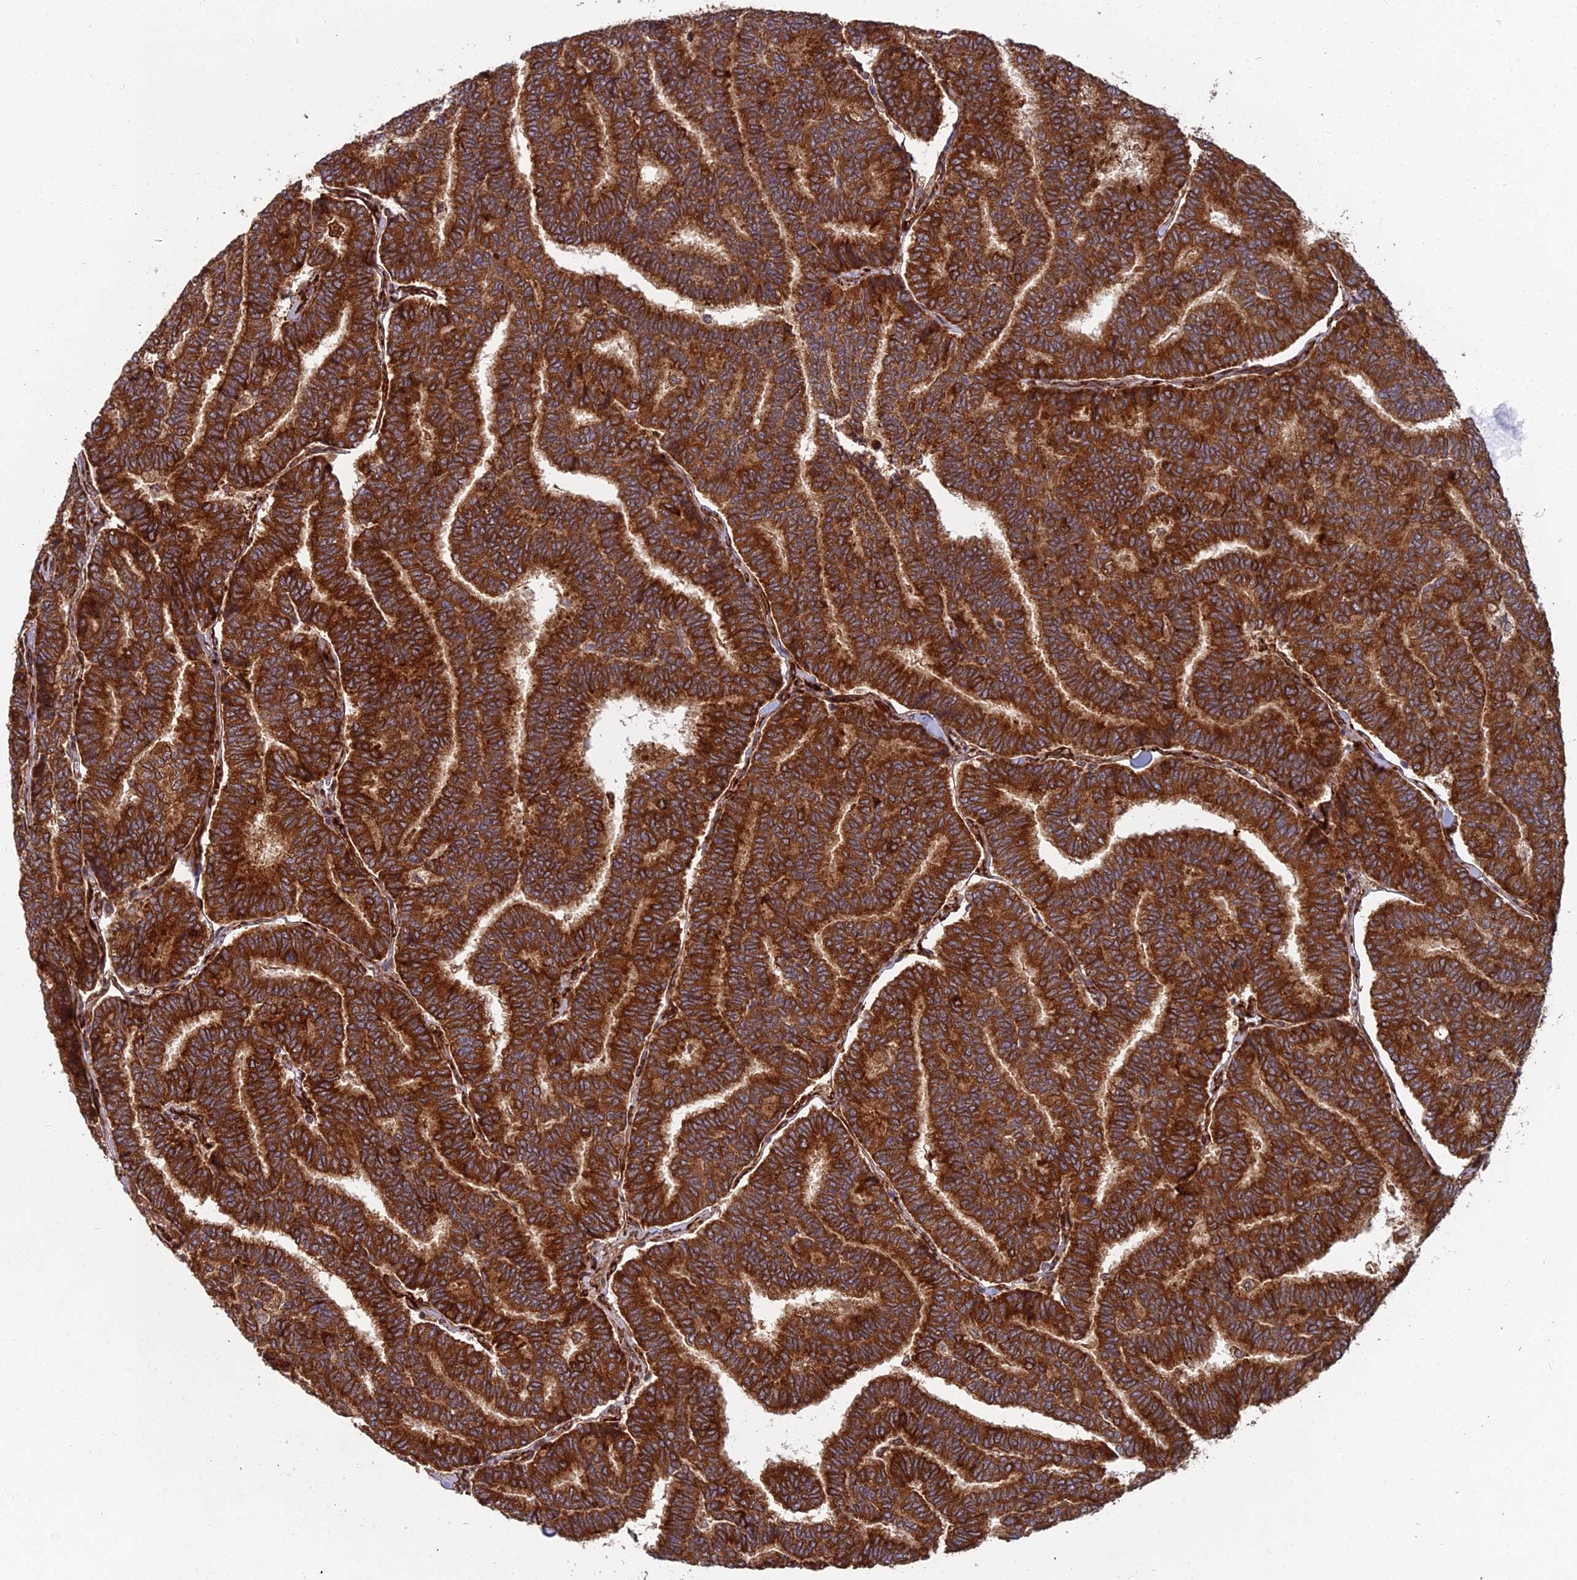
{"staining": {"intensity": "strong", "quantity": ">75%", "location": "cytoplasmic/membranous"}, "tissue": "thyroid cancer", "cell_type": "Tumor cells", "image_type": "cancer", "snomed": [{"axis": "morphology", "description": "Papillary adenocarcinoma, NOS"}, {"axis": "topography", "description": "Thyroid gland"}], "caption": "IHC (DAB (3,3'-diaminobenzidine)) staining of human thyroid cancer (papillary adenocarcinoma) demonstrates strong cytoplasmic/membranous protein positivity in approximately >75% of tumor cells.", "gene": "NDUFAF7", "patient": {"sex": "female", "age": 35}}